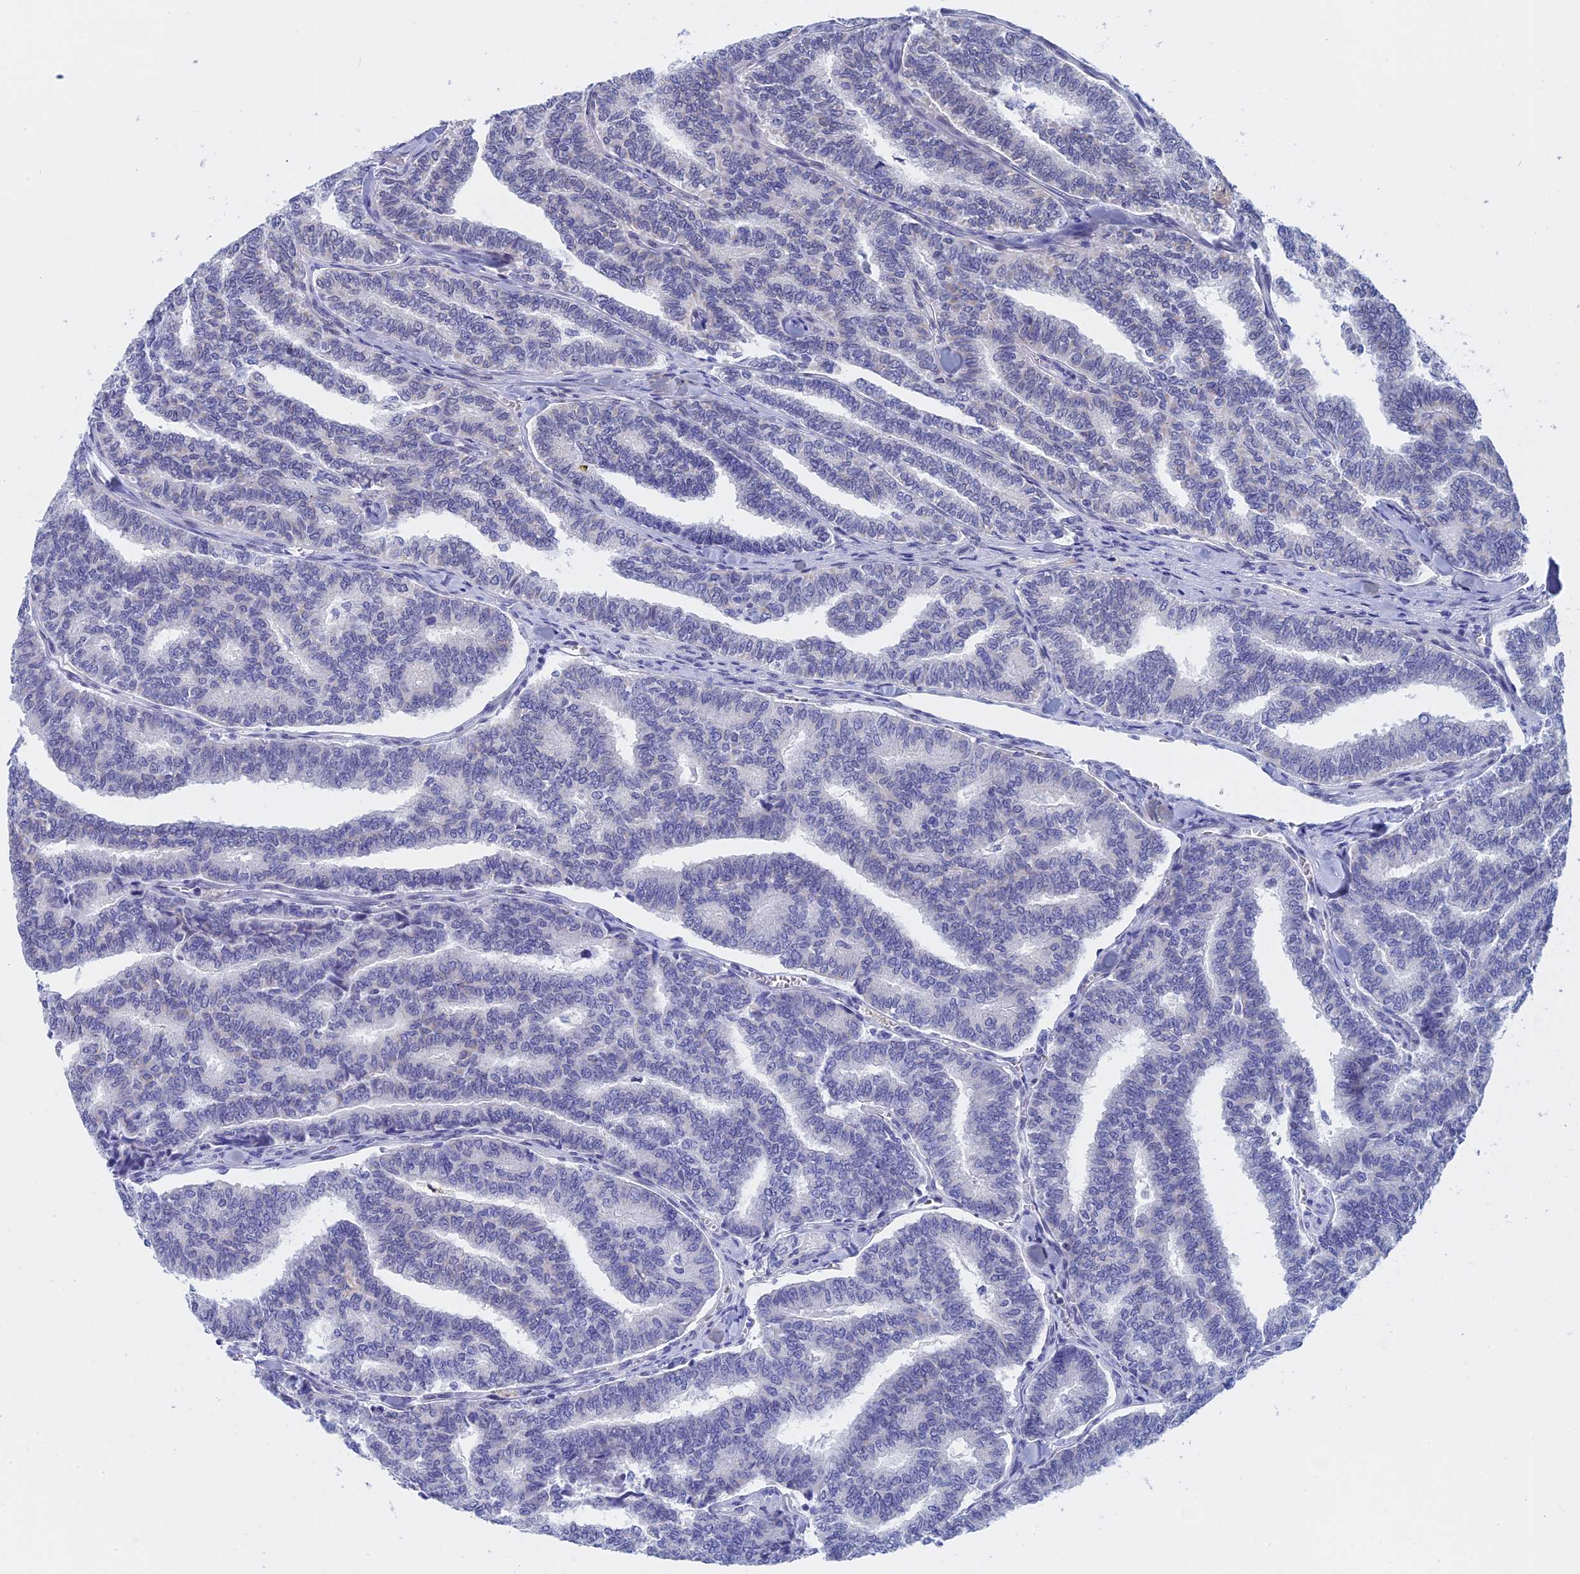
{"staining": {"intensity": "negative", "quantity": "none", "location": "none"}, "tissue": "thyroid cancer", "cell_type": "Tumor cells", "image_type": "cancer", "snomed": [{"axis": "morphology", "description": "Papillary adenocarcinoma, NOS"}, {"axis": "topography", "description": "Thyroid gland"}], "caption": "High magnification brightfield microscopy of thyroid cancer (papillary adenocarcinoma) stained with DAB (3,3'-diaminobenzidine) (brown) and counterstained with hematoxylin (blue): tumor cells show no significant staining.", "gene": "WDR83", "patient": {"sex": "female", "age": 35}}